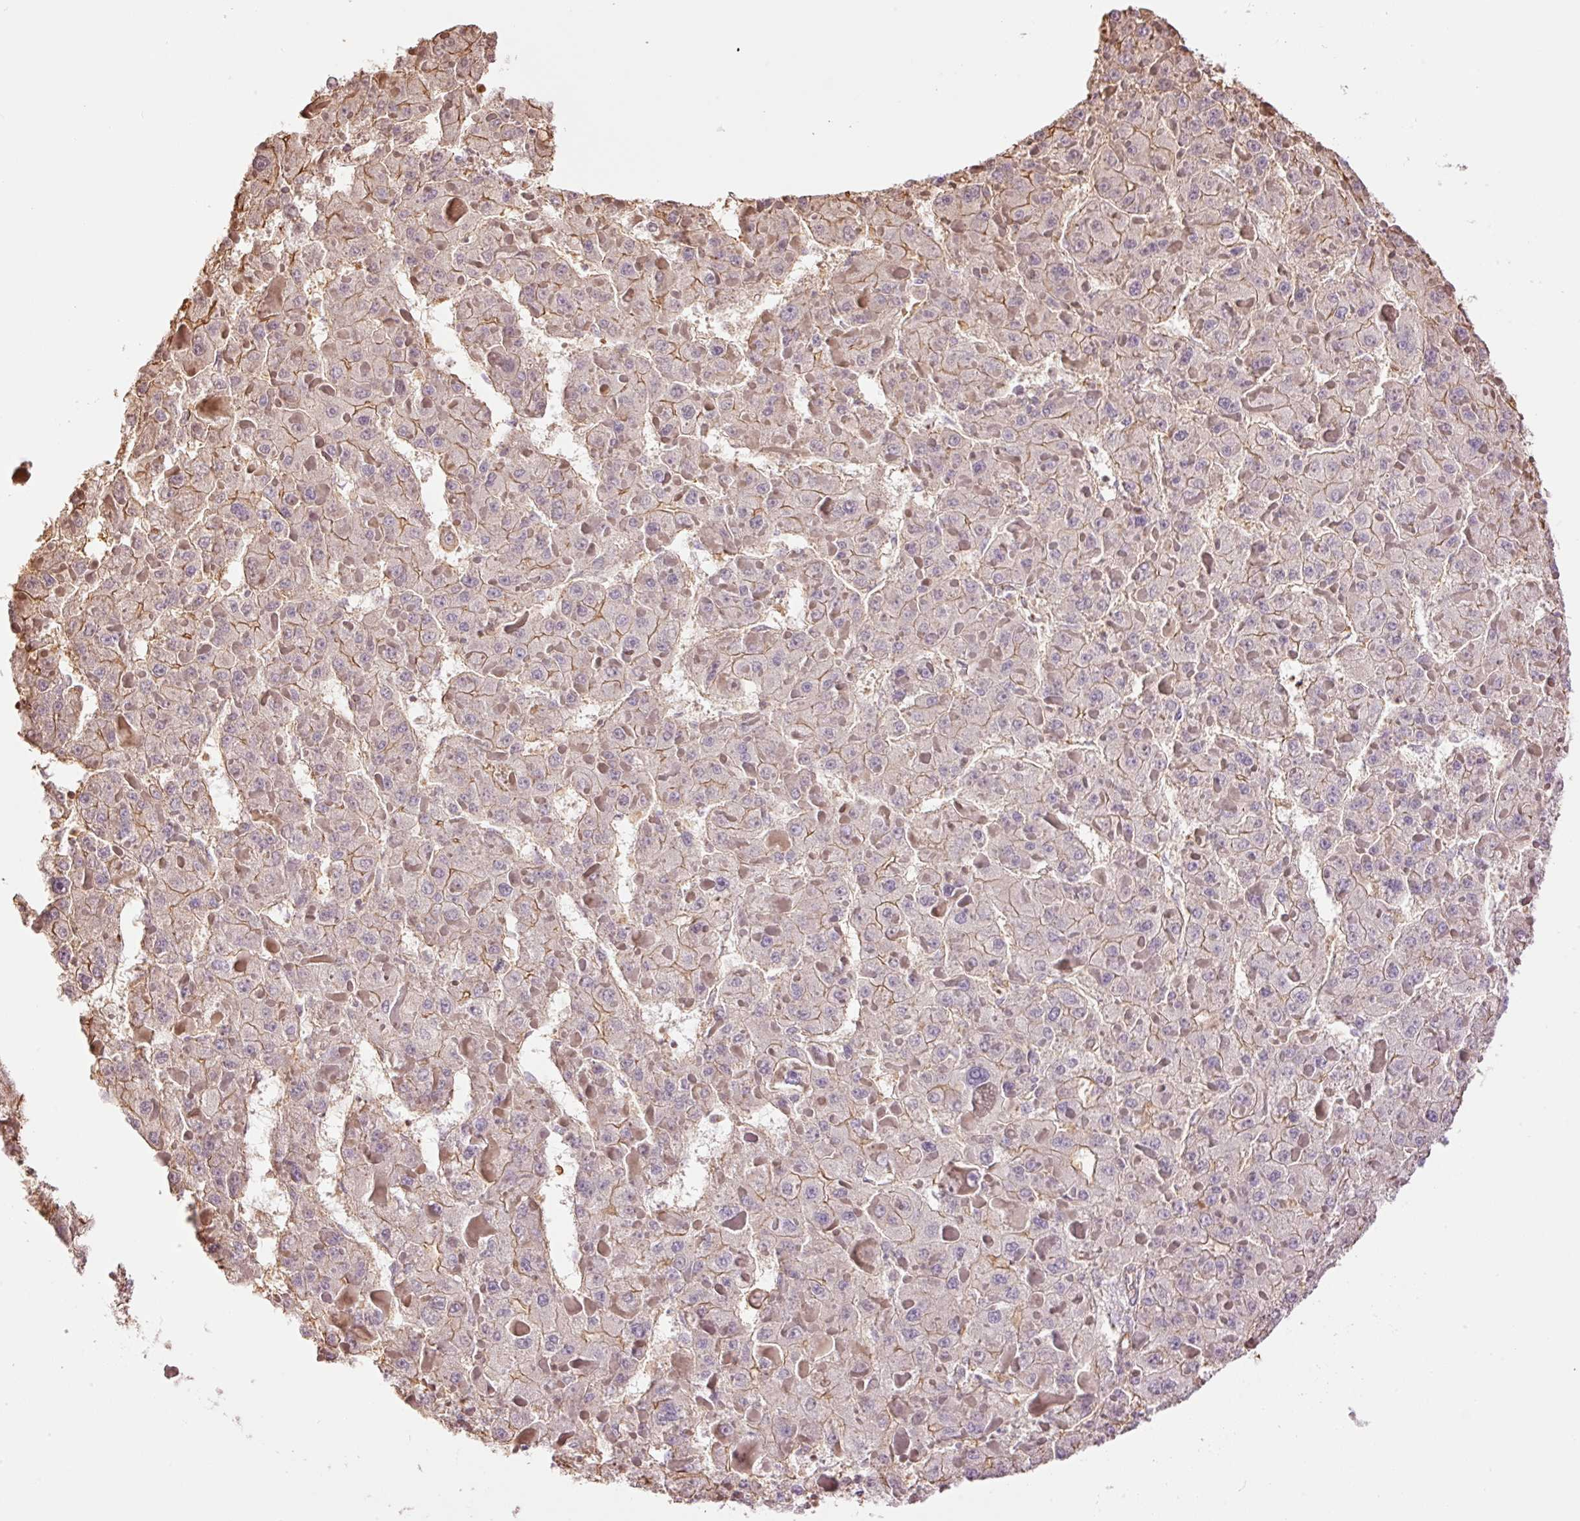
{"staining": {"intensity": "weak", "quantity": "25%-75%", "location": "cytoplasmic/membranous"}, "tissue": "liver cancer", "cell_type": "Tumor cells", "image_type": "cancer", "snomed": [{"axis": "morphology", "description": "Carcinoma, Hepatocellular, NOS"}, {"axis": "topography", "description": "Liver"}], "caption": "Weak cytoplasmic/membranous expression for a protein is identified in approximately 25%-75% of tumor cells of liver cancer (hepatocellular carcinoma) using immunohistochemistry (IHC).", "gene": "PPP1R1B", "patient": {"sex": "female", "age": 73}}